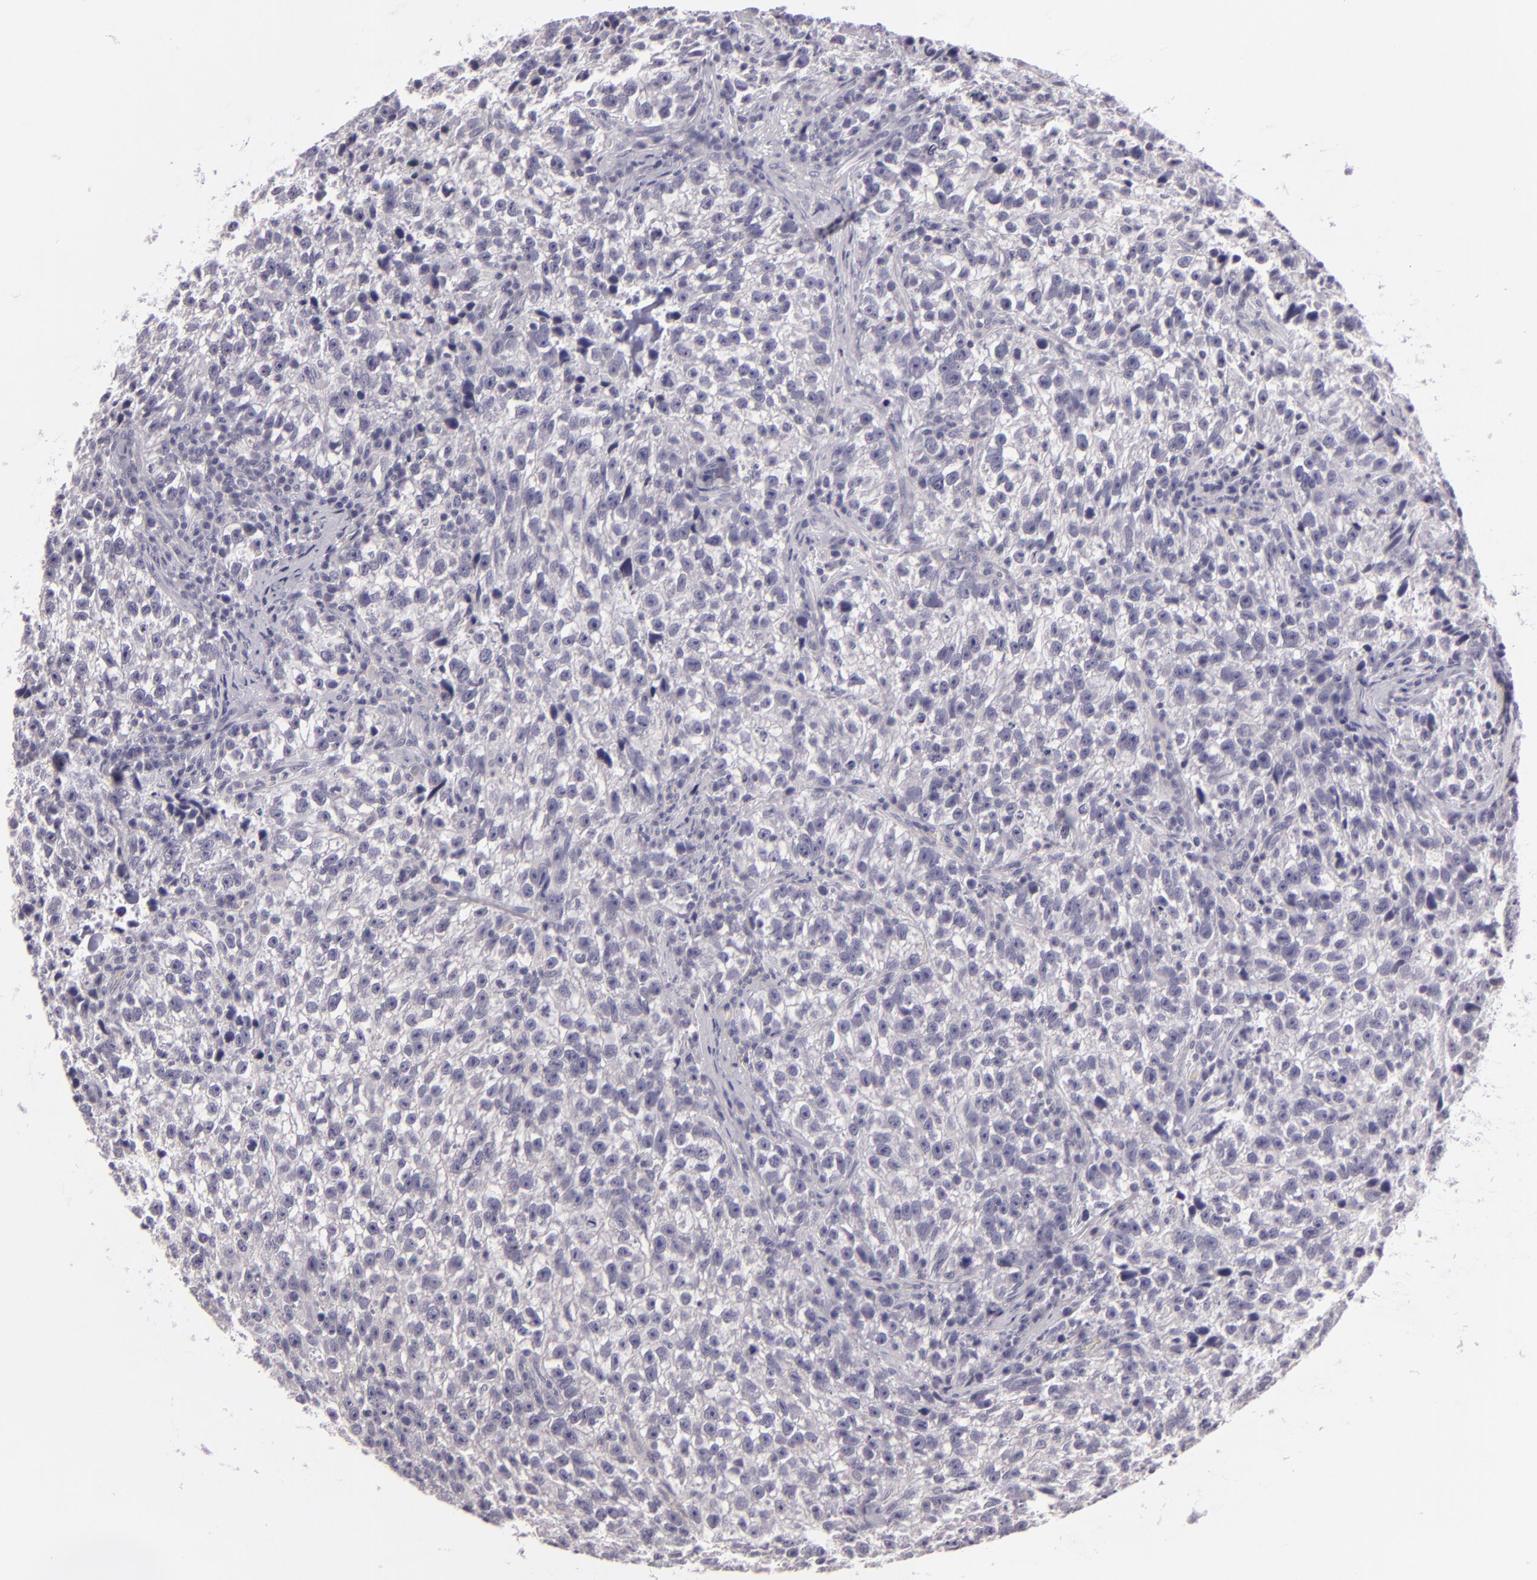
{"staining": {"intensity": "negative", "quantity": "none", "location": "none"}, "tissue": "testis cancer", "cell_type": "Tumor cells", "image_type": "cancer", "snomed": [{"axis": "morphology", "description": "Seminoma, NOS"}, {"axis": "topography", "description": "Testis"}], "caption": "This is a histopathology image of IHC staining of testis cancer, which shows no staining in tumor cells.", "gene": "EGFL6", "patient": {"sex": "male", "age": 38}}